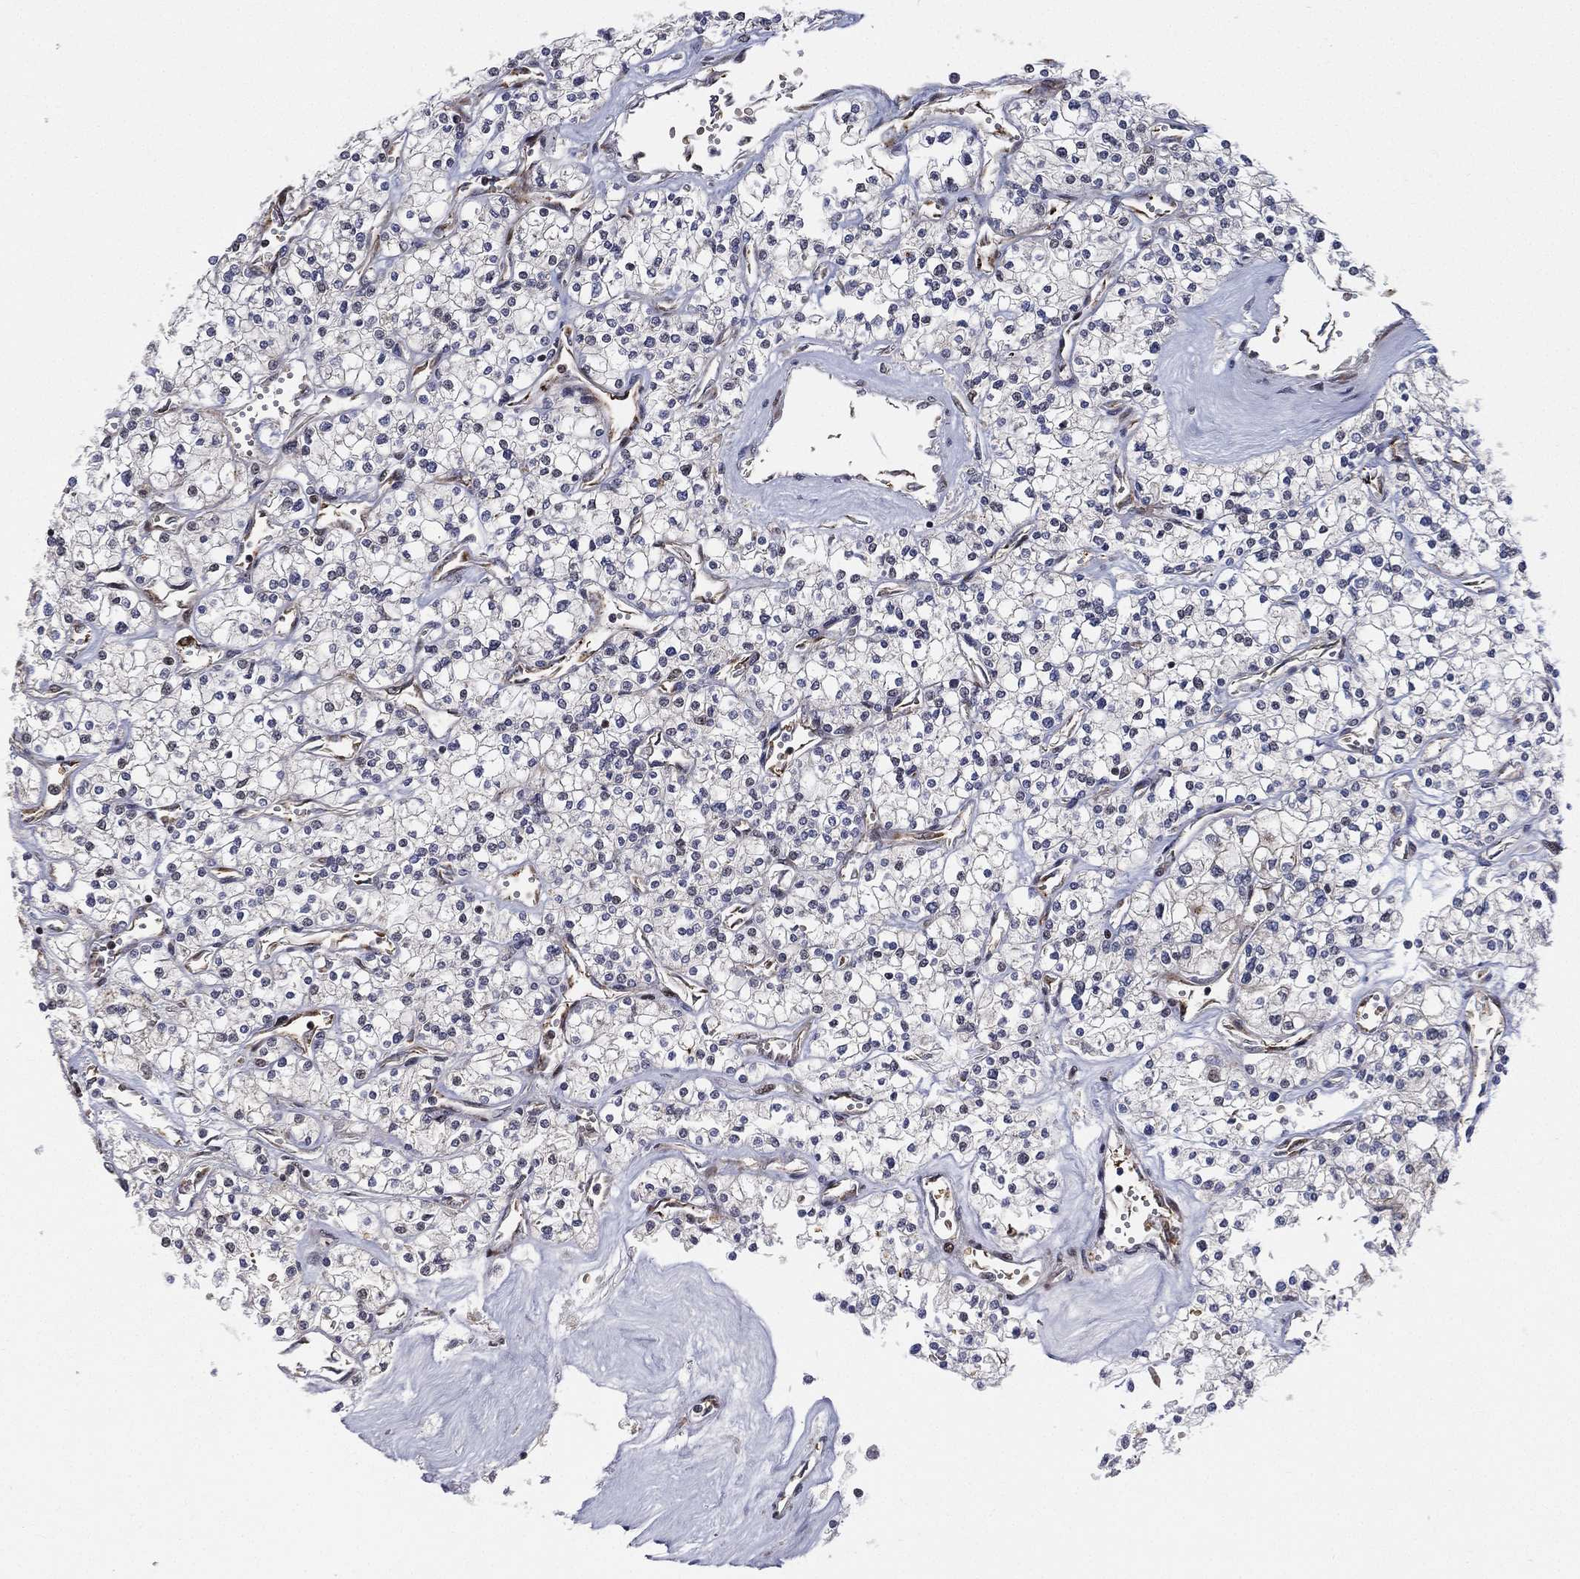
{"staining": {"intensity": "negative", "quantity": "none", "location": "none"}, "tissue": "renal cancer", "cell_type": "Tumor cells", "image_type": "cancer", "snomed": [{"axis": "morphology", "description": "Adenocarcinoma, NOS"}, {"axis": "topography", "description": "Kidney"}], "caption": "The immunohistochemistry histopathology image has no significant expression in tumor cells of renal adenocarcinoma tissue.", "gene": "VHL", "patient": {"sex": "male", "age": 80}}